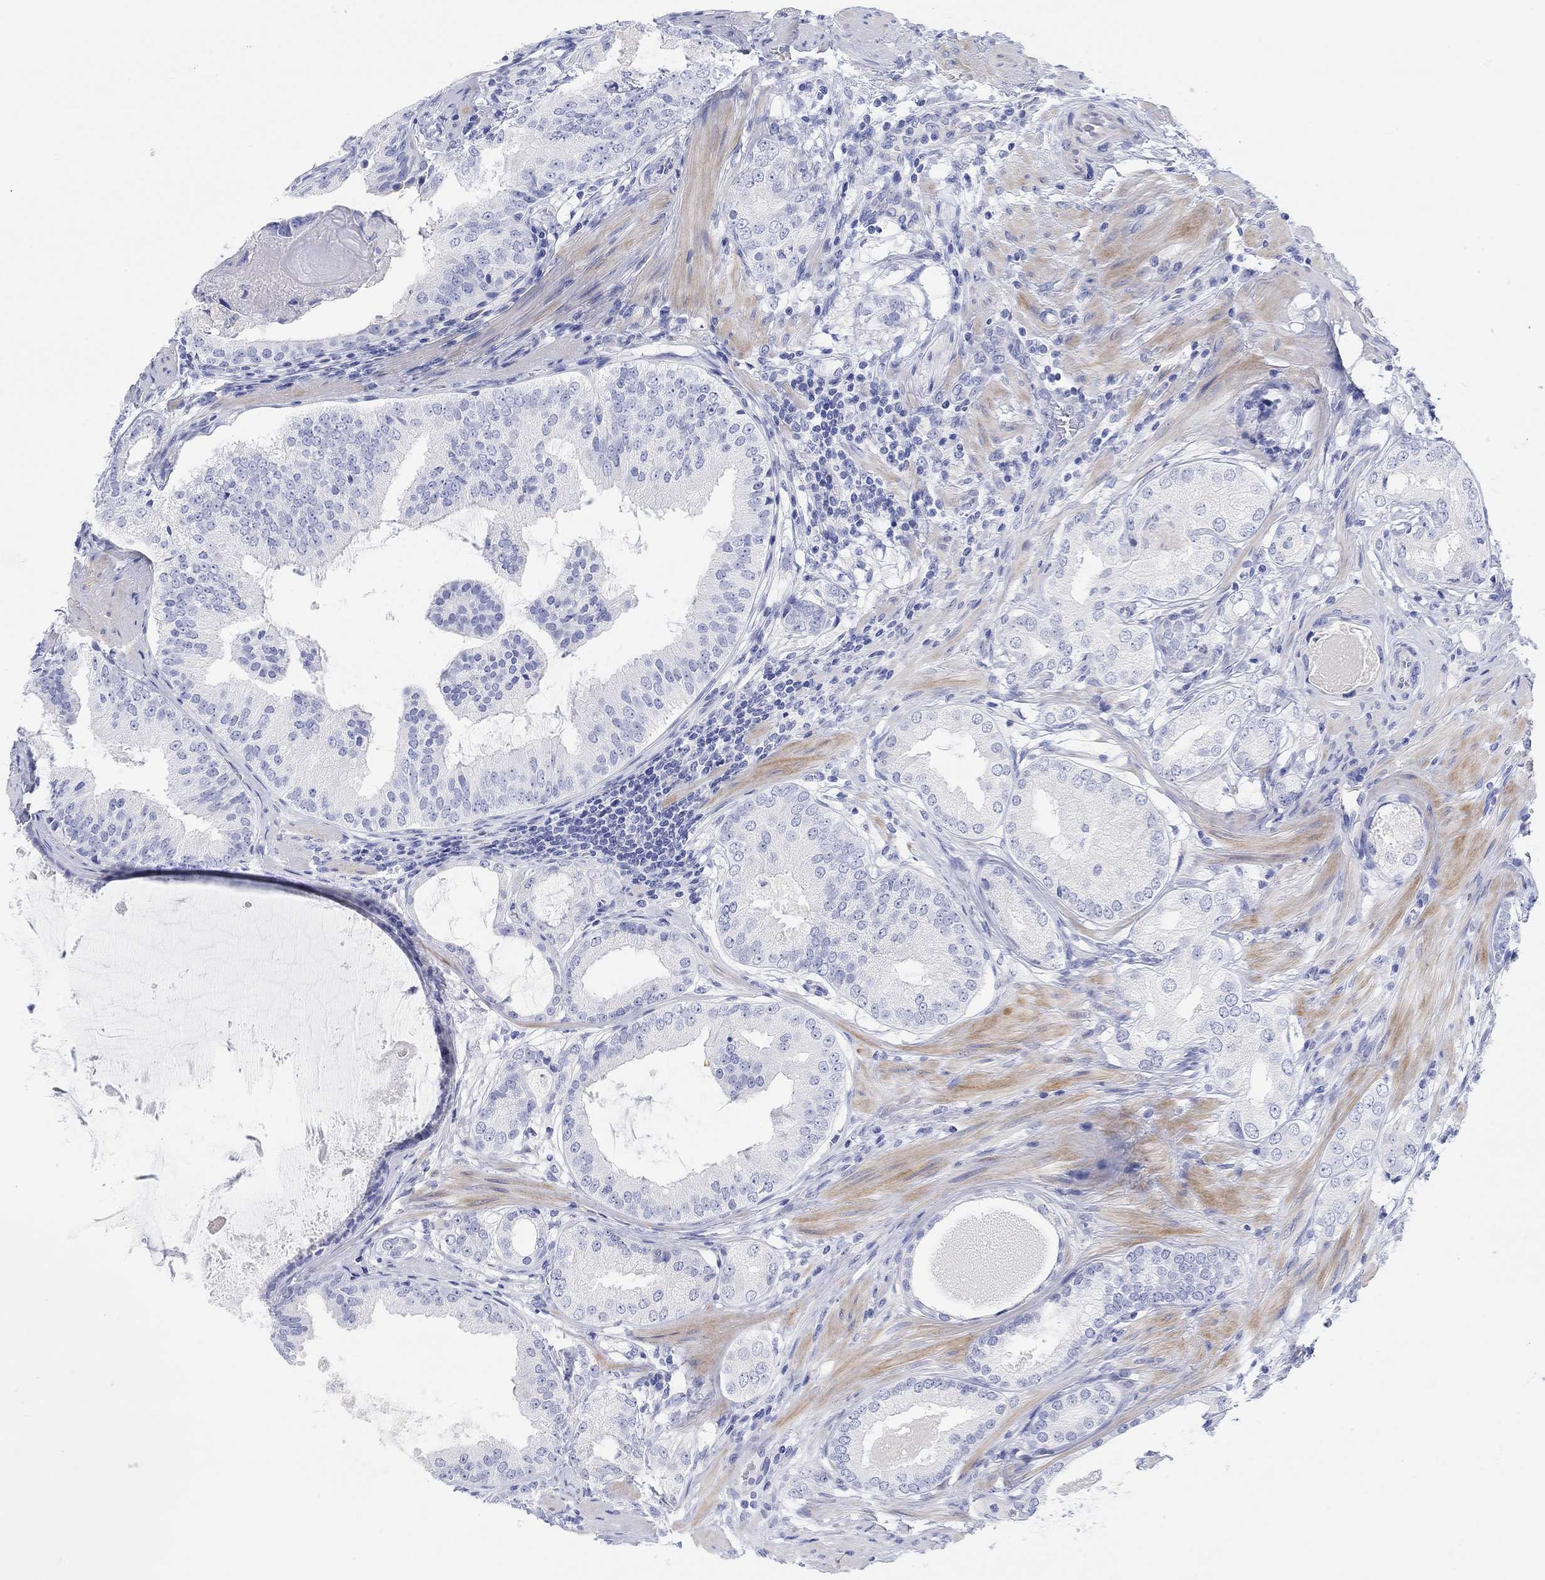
{"staining": {"intensity": "negative", "quantity": "none", "location": "none"}, "tissue": "prostate cancer", "cell_type": "Tumor cells", "image_type": "cancer", "snomed": [{"axis": "morphology", "description": "Adenocarcinoma, High grade"}, {"axis": "topography", "description": "Prostate and seminal vesicle, NOS"}], "caption": "DAB immunohistochemical staining of human prostate cancer exhibits no significant positivity in tumor cells.", "gene": "XIRP2", "patient": {"sex": "male", "age": 62}}